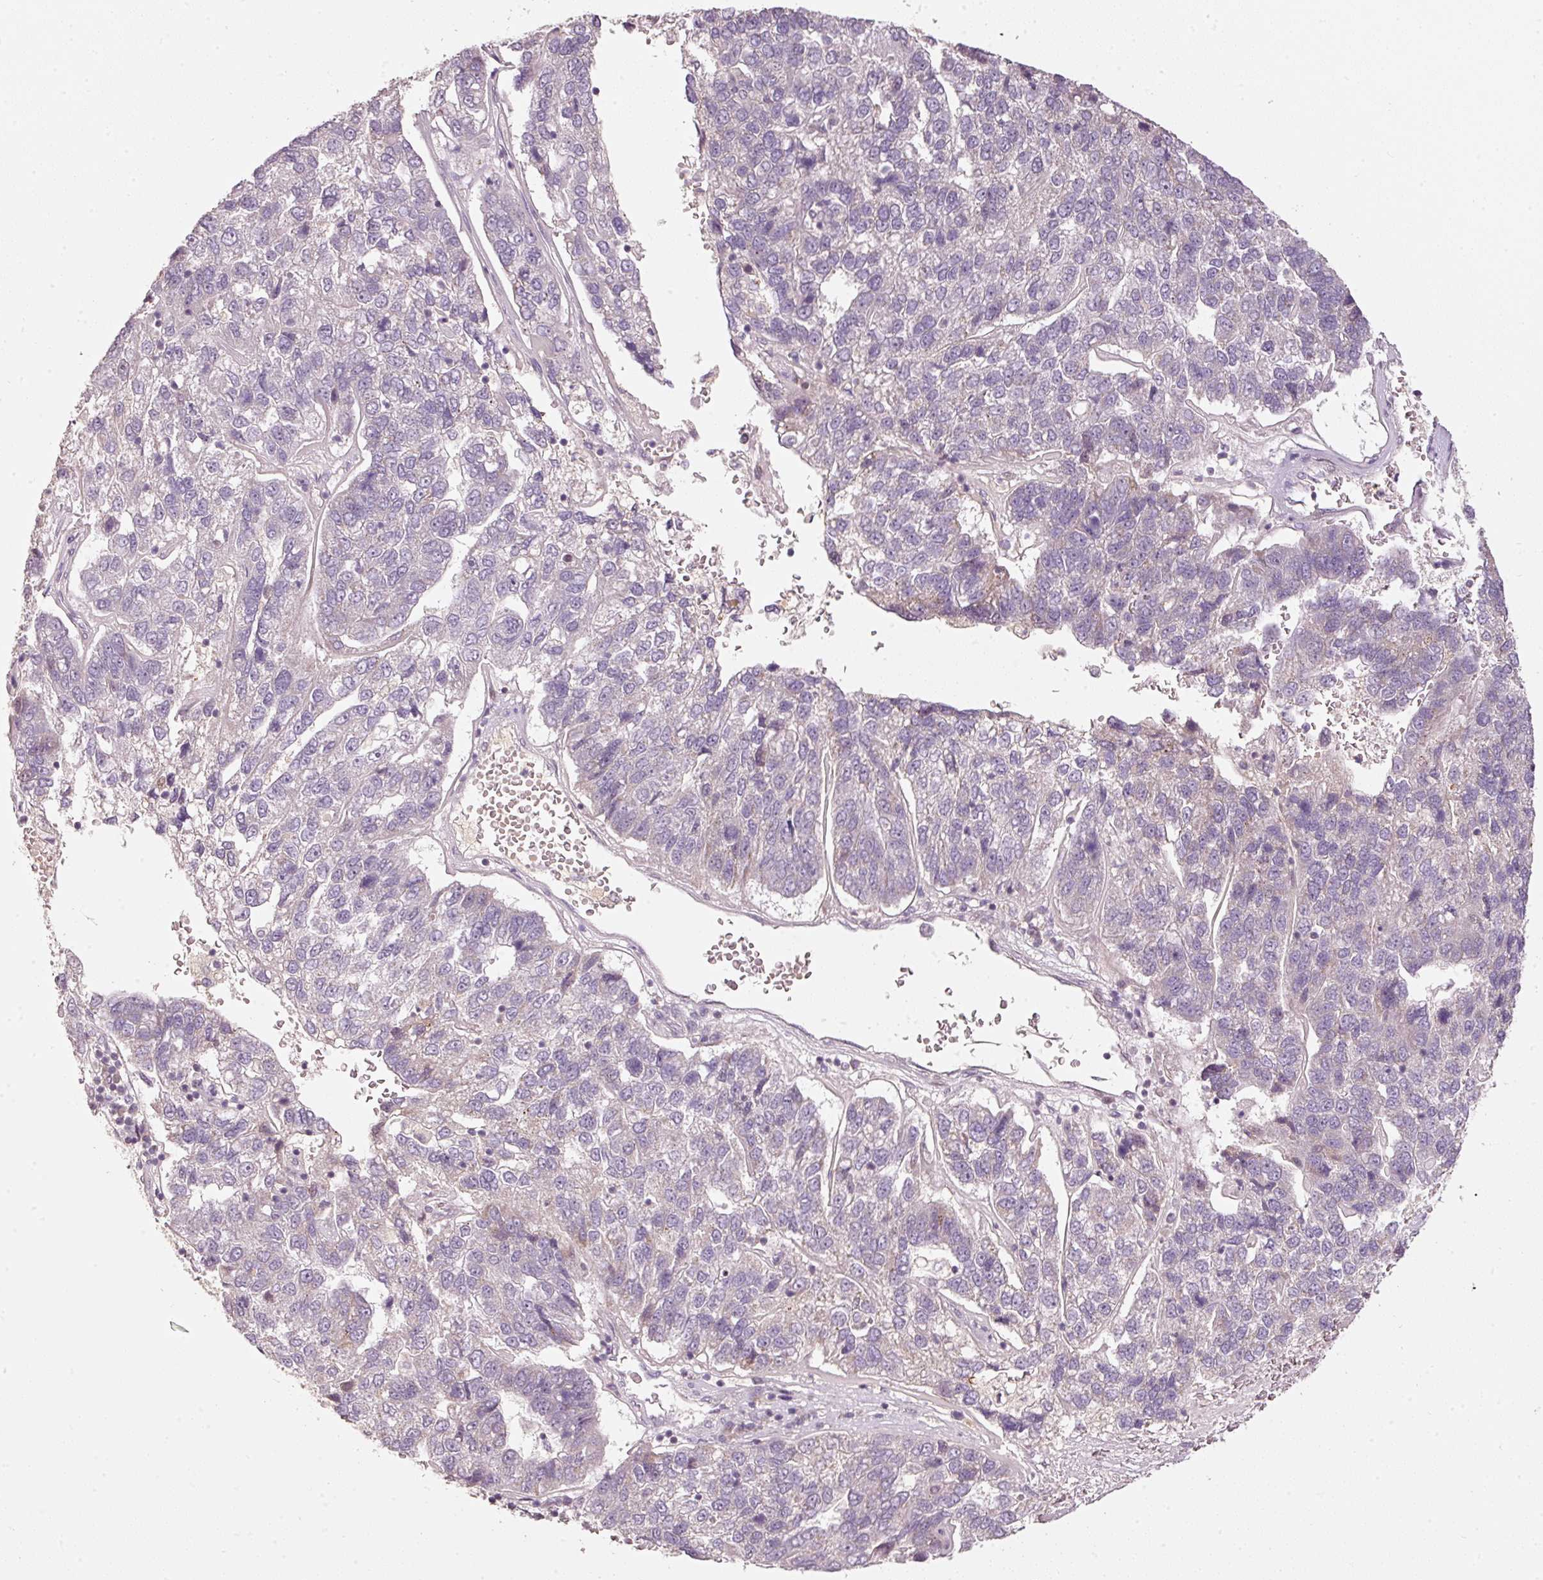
{"staining": {"intensity": "negative", "quantity": "none", "location": "none"}, "tissue": "pancreatic cancer", "cell_type": "Tumor cells", "image_type": "cancer", "snomed": [{"axis": "morphology", "description": "Adenocarcinoma, NOS"}, {"axis": "topography", "description": "Pancreas"}], "caption": "A high-resolution image shows IHC staining of pancreatic cancer, which demonstrates no significant expression in tumor cells.", "gene": "TOB2", "patient": {"sex": "female", "age": 61}}